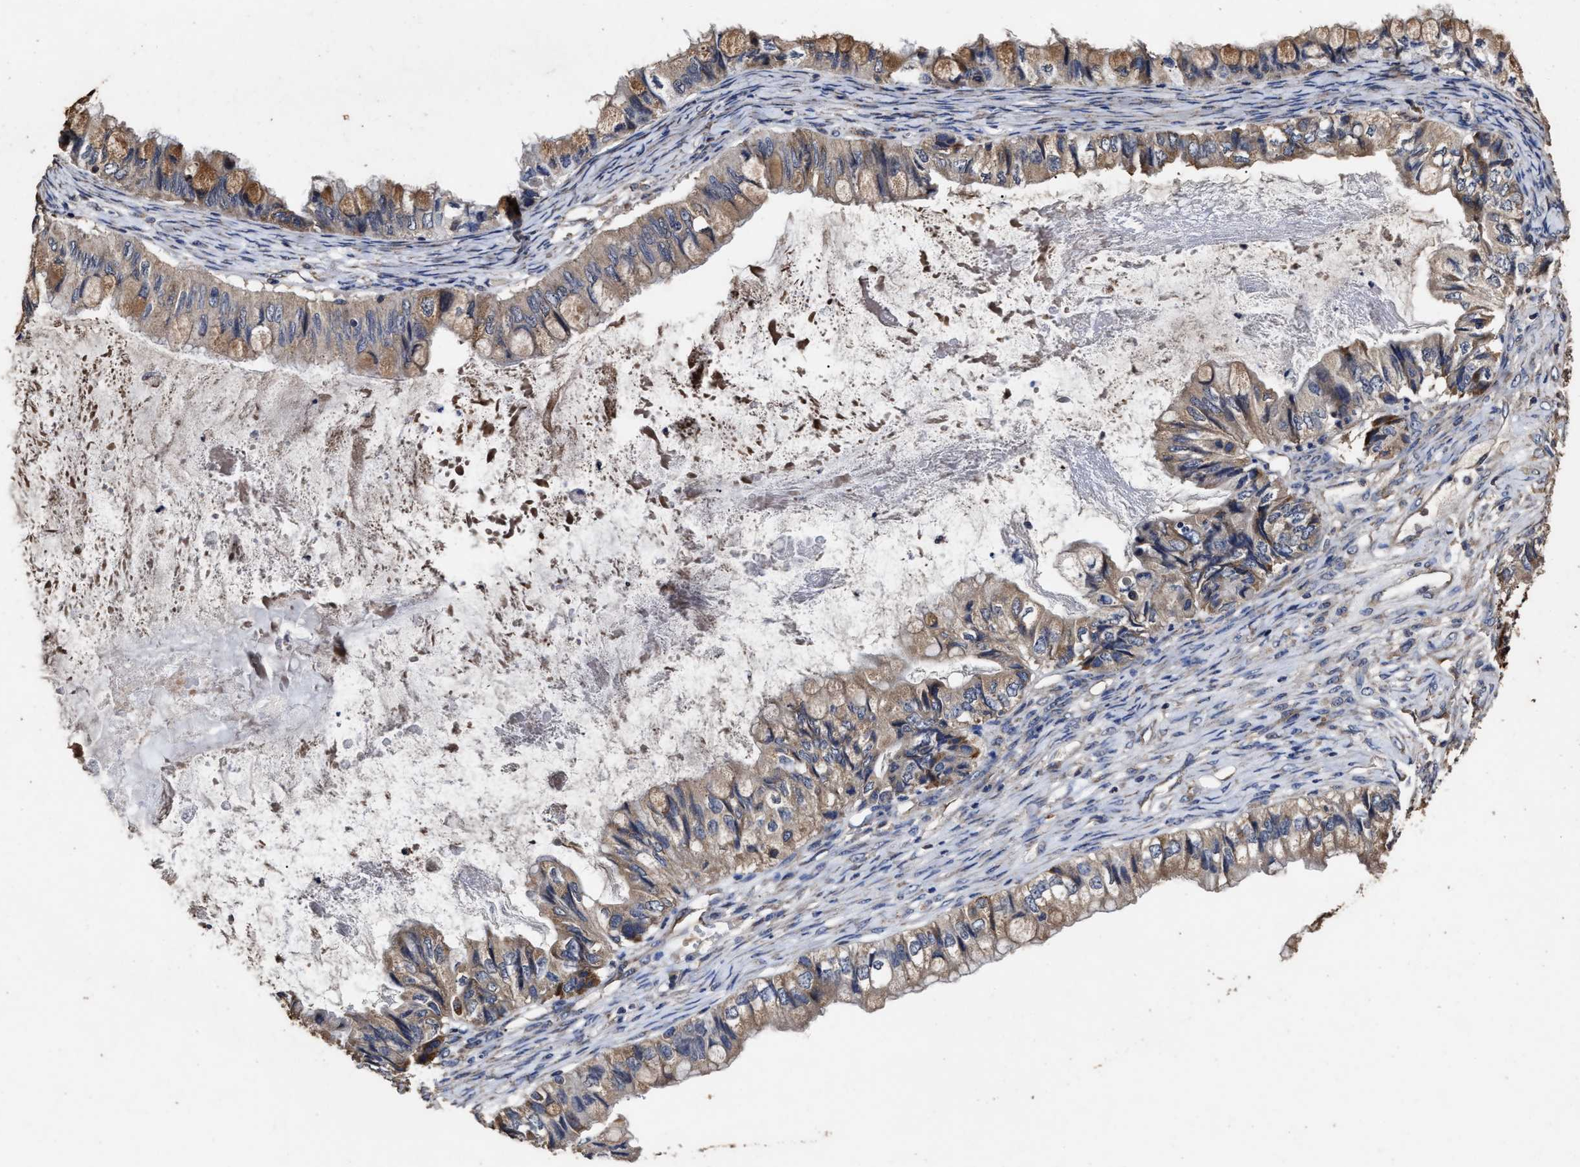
{"staining": {"intensity": "moderate", "quantity": ">75%", "location": "cytoplasmic/membranous"}, "tissue": "ovarian cancer", "cell_type": "Tumor cells", "image_type": "cancer", "snomed": [{"axis": "morphology", "description": "Cystadenocarcinoma, mucinous, NOS"}, {"axis": "topography", "description": "Ovary"}], "caption": "This is an image of immunohistochemistry (IHC) staining of ovarian cancer, which shows moderate staining in the cytoplasmic/membranous of tumor cells.", "gene": "PPM1K", "patient": {"sex": "female", "age": 80}}